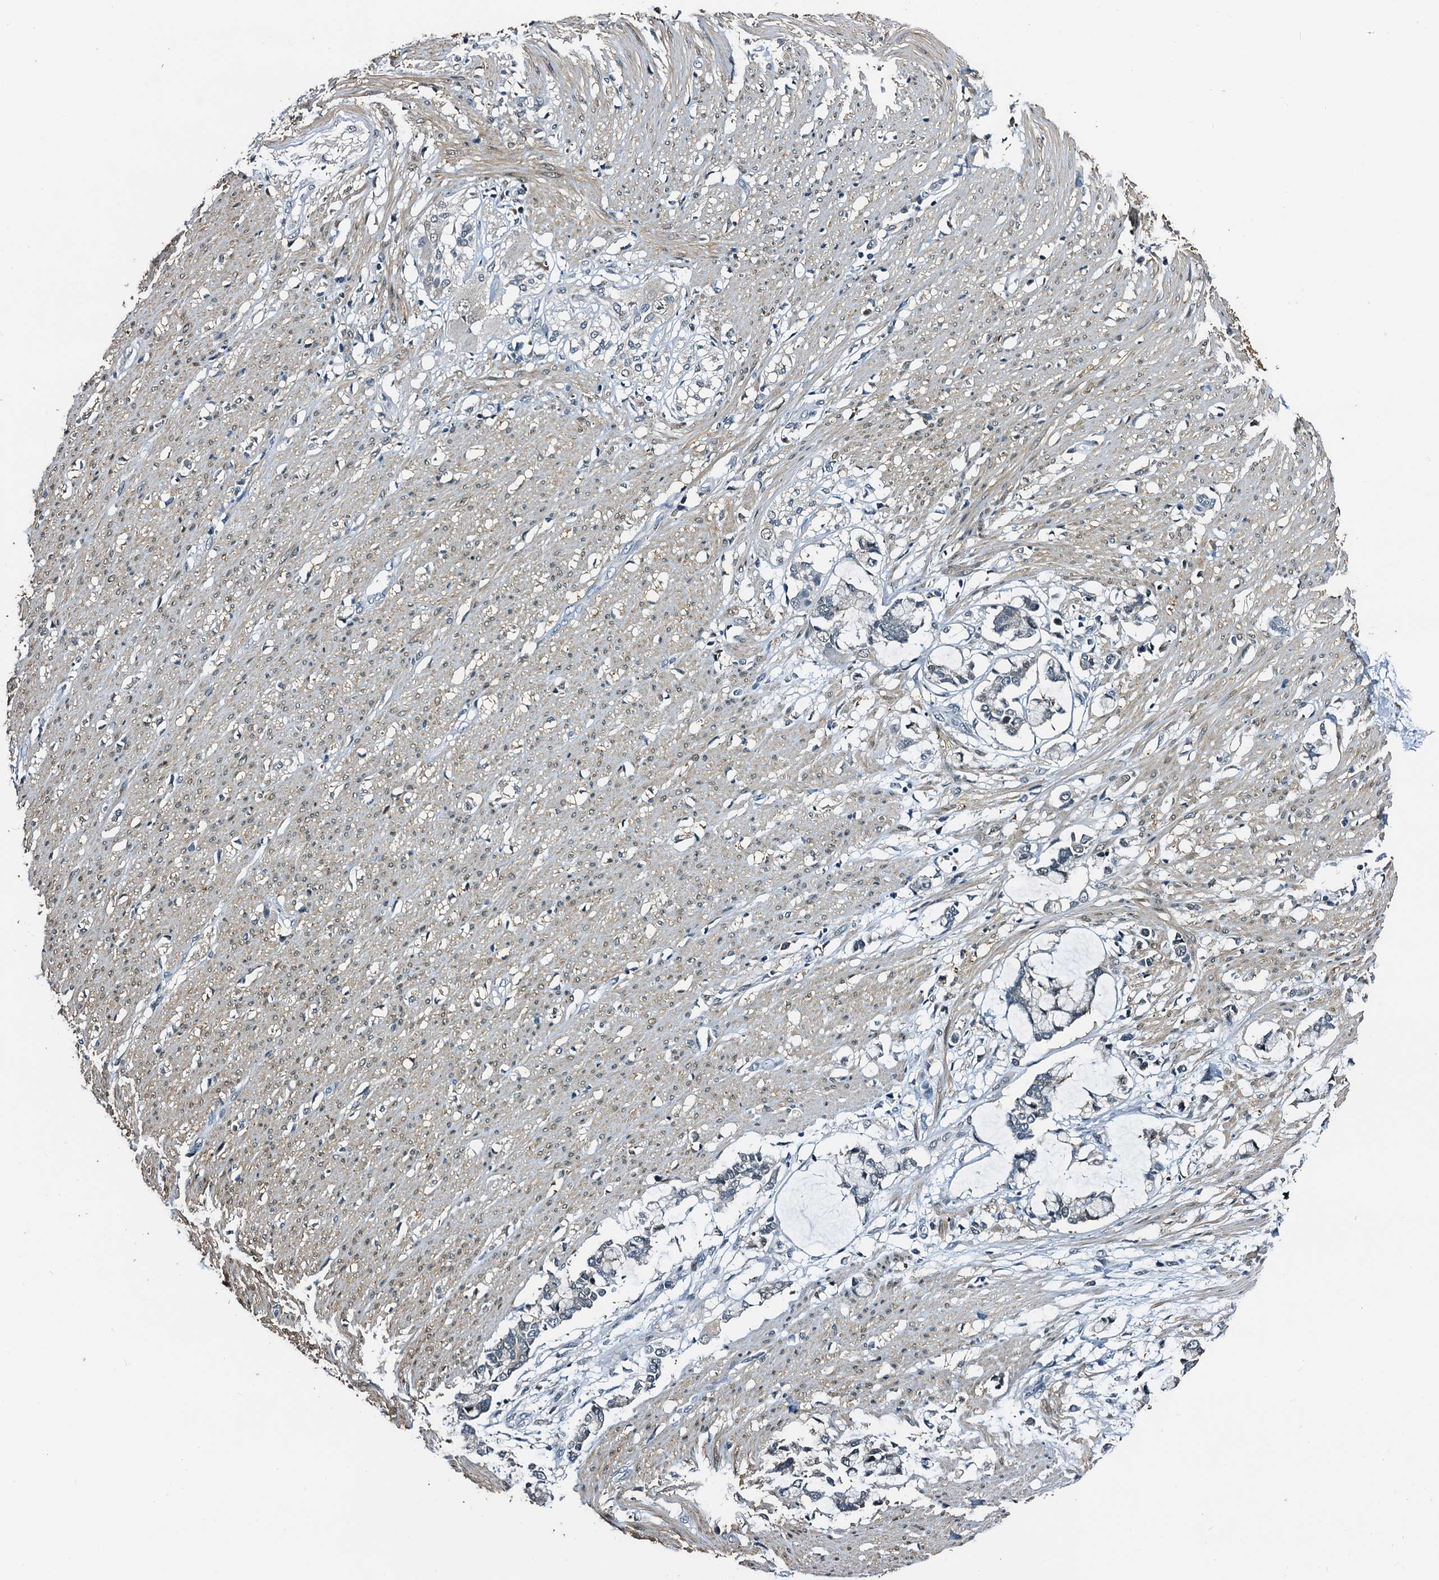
{"staining": {"intensity": "weak", "quantity": "<25%", "location": "cytoplasmic/membranous"}, "tissue": "smooth muscle", "cell_type": "Smooth muscle cells", "image_type": "normal", "snomed": [{"axis": "morphology", "description": "Normal tissue, NOS"}, {"axis": "morphology", "description": "Adenocarcinoma, NOS"}, {"axis": "topography", "description": "Colon"}, {"axis": "topography", "description": "Peripheral nerve tissue"}], "caption": "The image shows no significant positivity in smooth muscle cells of smooth muscle.", "gene": "FAM222A", "patient": {"sex": "male", "age": 14}}